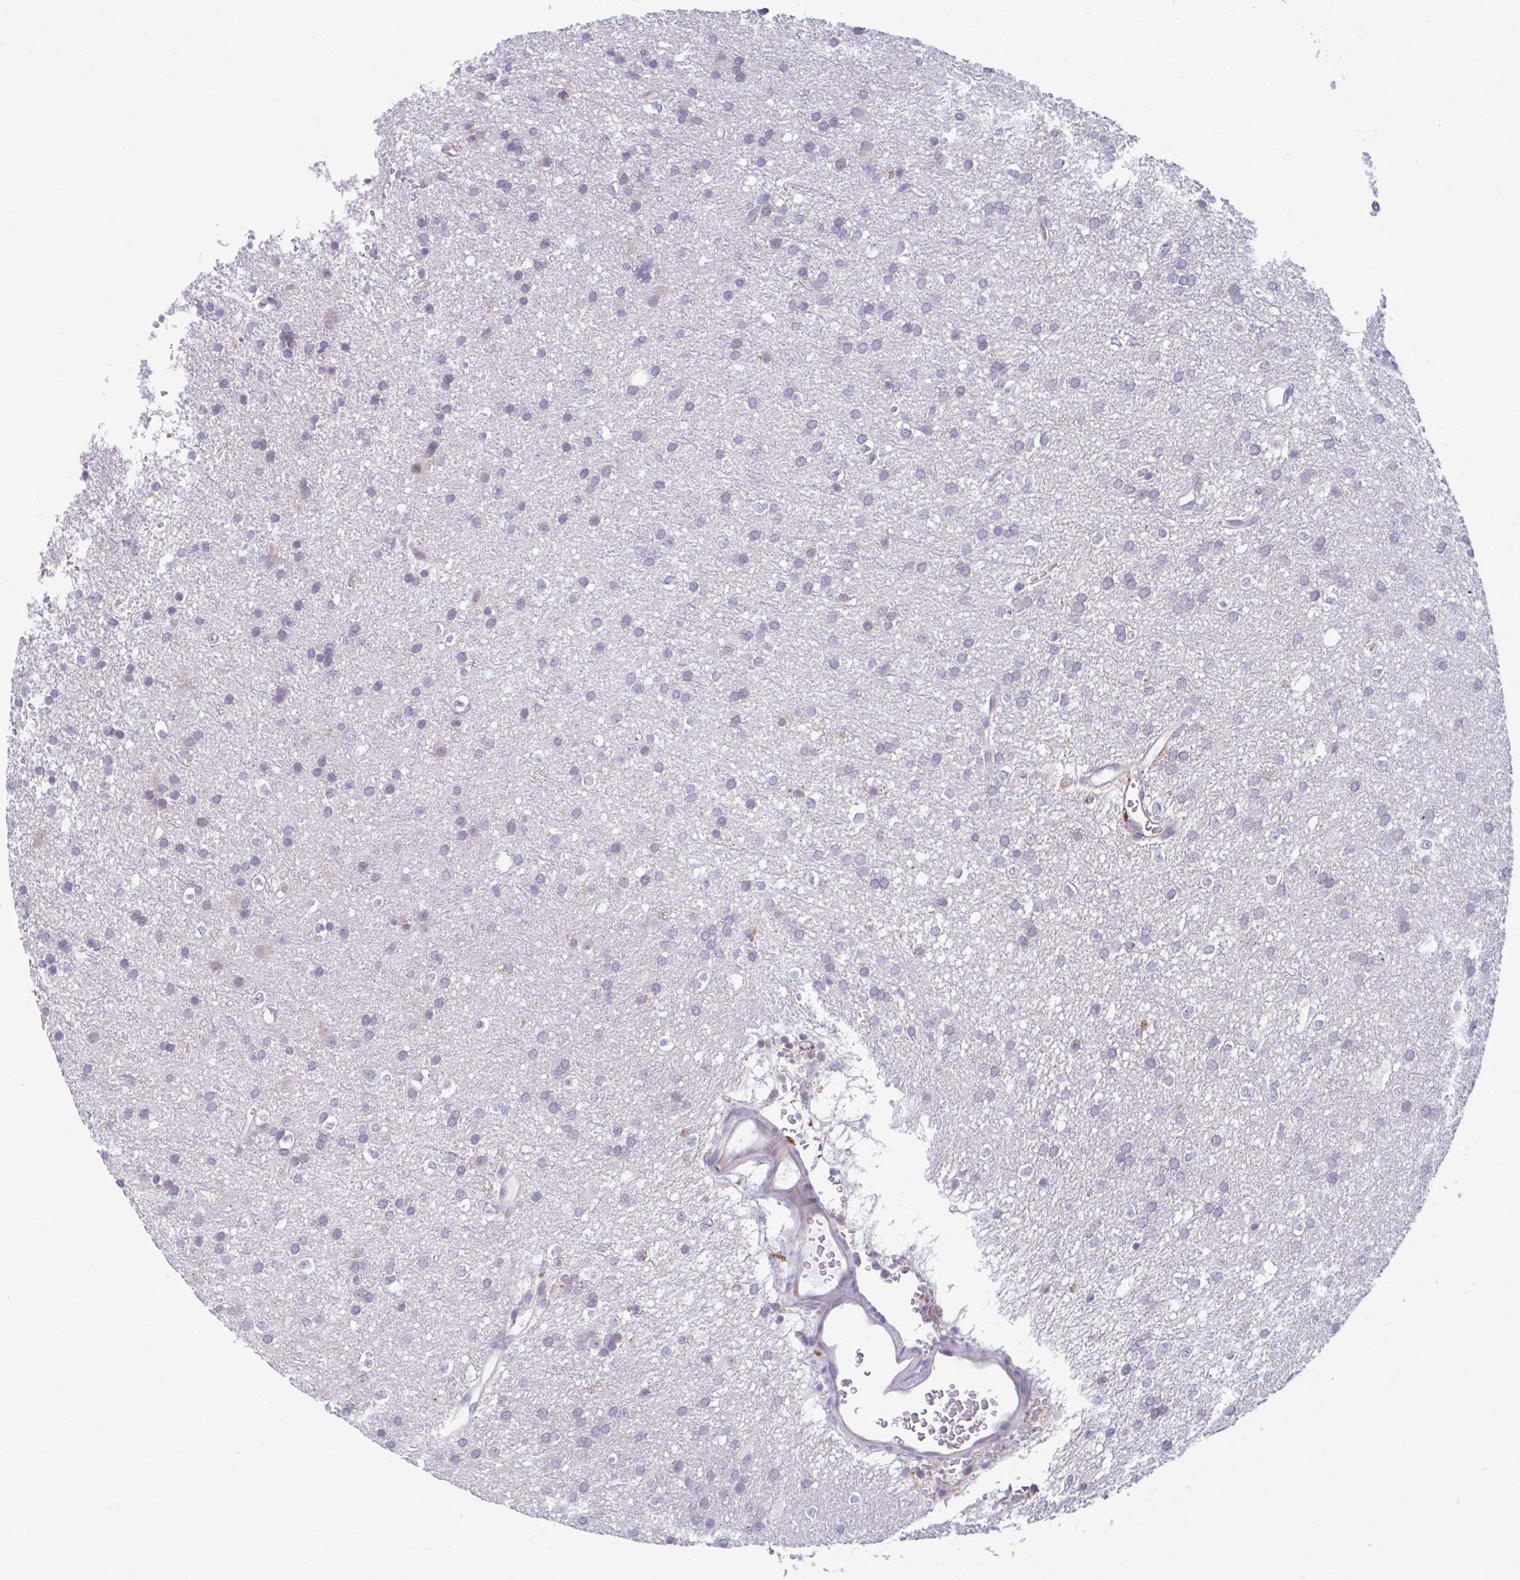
{"staining": {"intensity": "negative", "quantity": "none", "location": "none"}, "tissue": "glioma", "cell_type": "Tumor cells", "image_type": "cancer", "snomed": [{"axis": "morphology", "description": "Glioma, malignant, Low grade"}, {"axis": "topography", "description": "Brain"}], "caption": "A histopathology image of glioma stained for a protein shows no brown staining in tumor cells.", "gene": "ADAT3", "patient": {"sex": "female", "age": 33}}